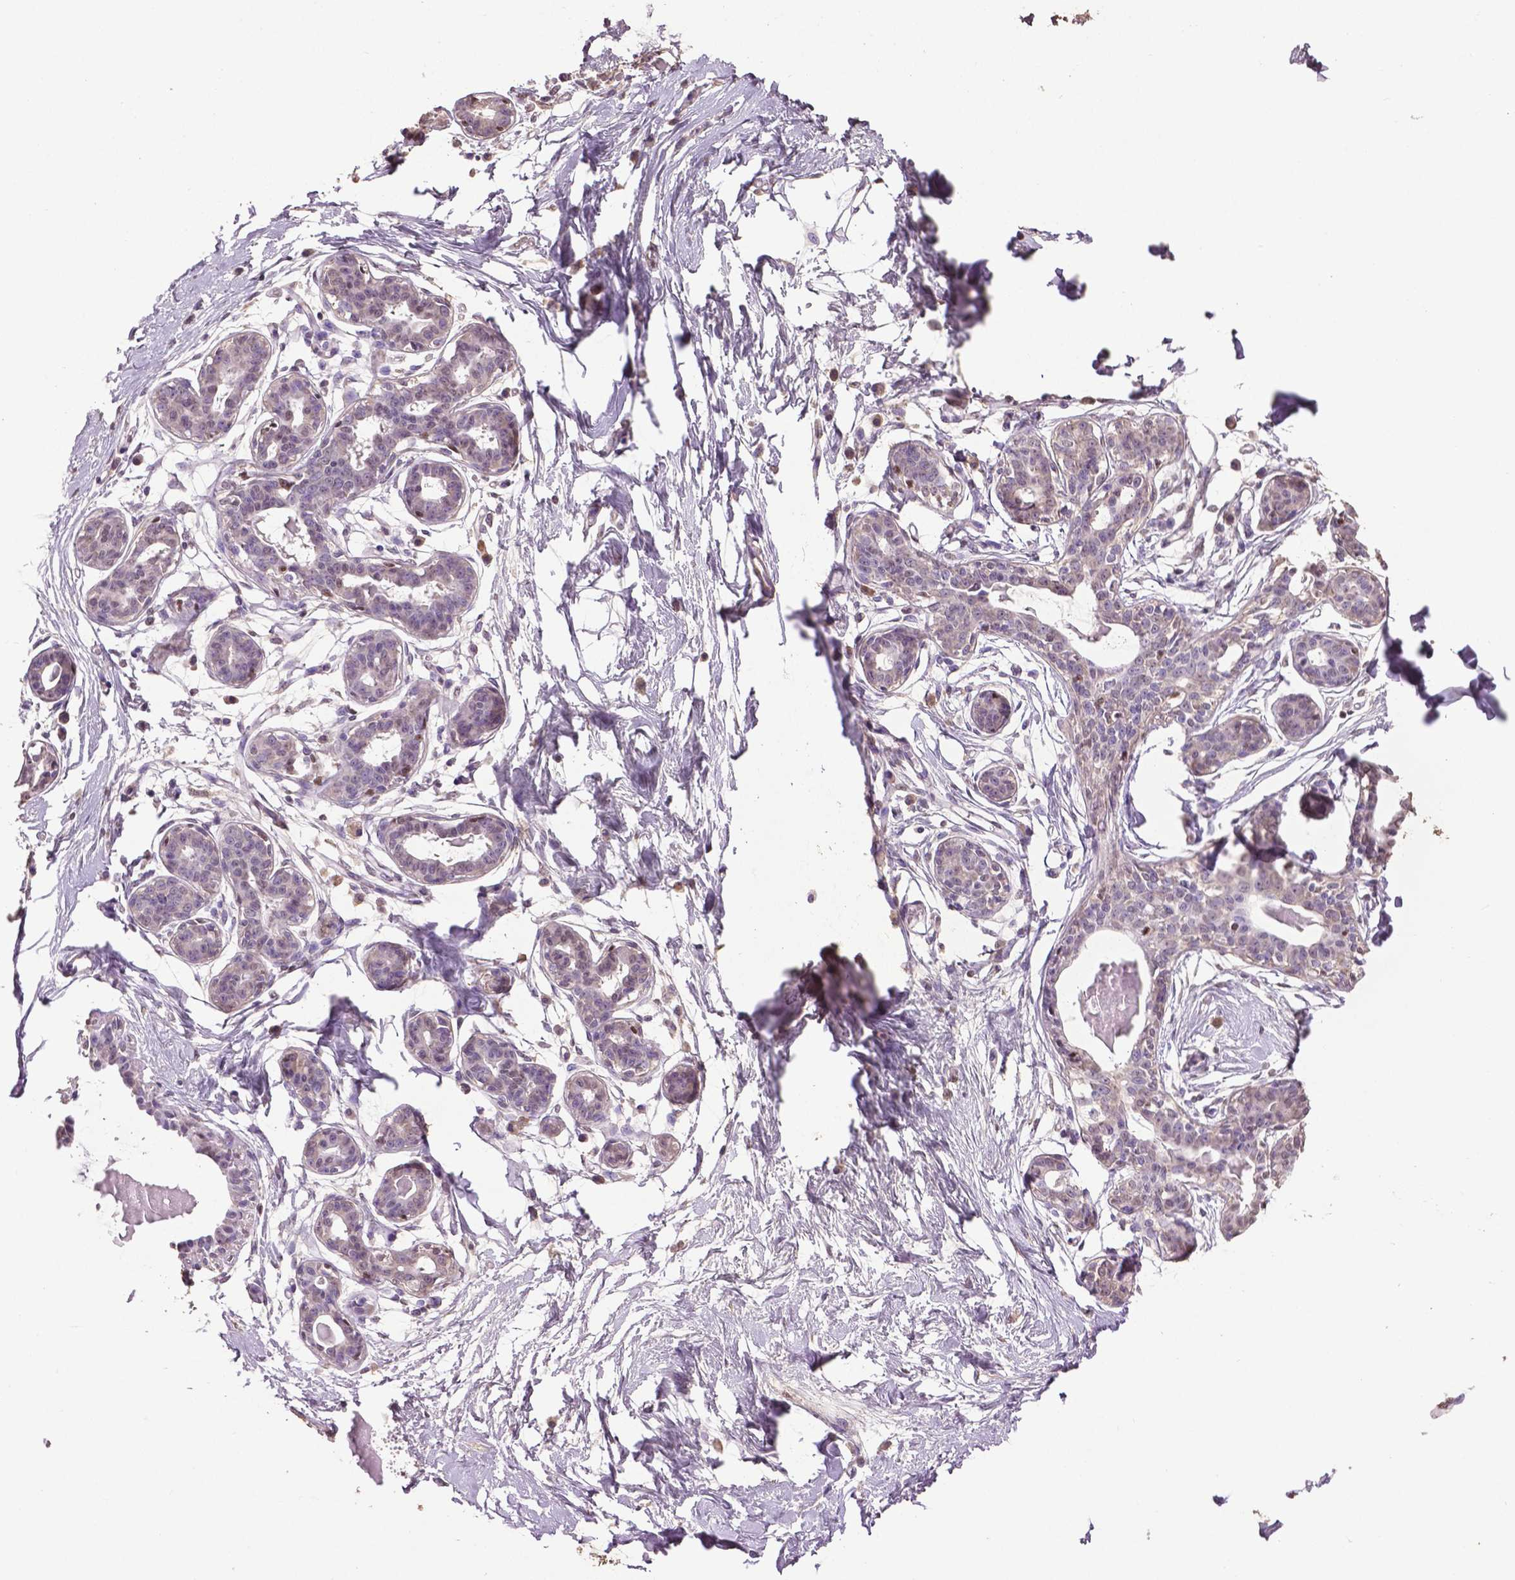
{"staining": {"intensity": "moderate", "quantity": "<25%", "location": "nuclear"}, "tissue": "breast", "cell_type": "Adipocytes", "image_type": "normal", "snomed": [{"axis": "morphology", "description": "Normal tissue, NOS"}, {"axis": "topography", "description": "Breast"}], "caption": "DAB immunohistochemical staining of benign breast shows moderate nuclear protein positivity in about <25% of adipocytes. Using DAB (brown) and hematoxylin (blue) stains, captured at high magnification using brightfield microscopy.", "gene": "RUNX3", "patient": {"sex": "female", "age": 45}}